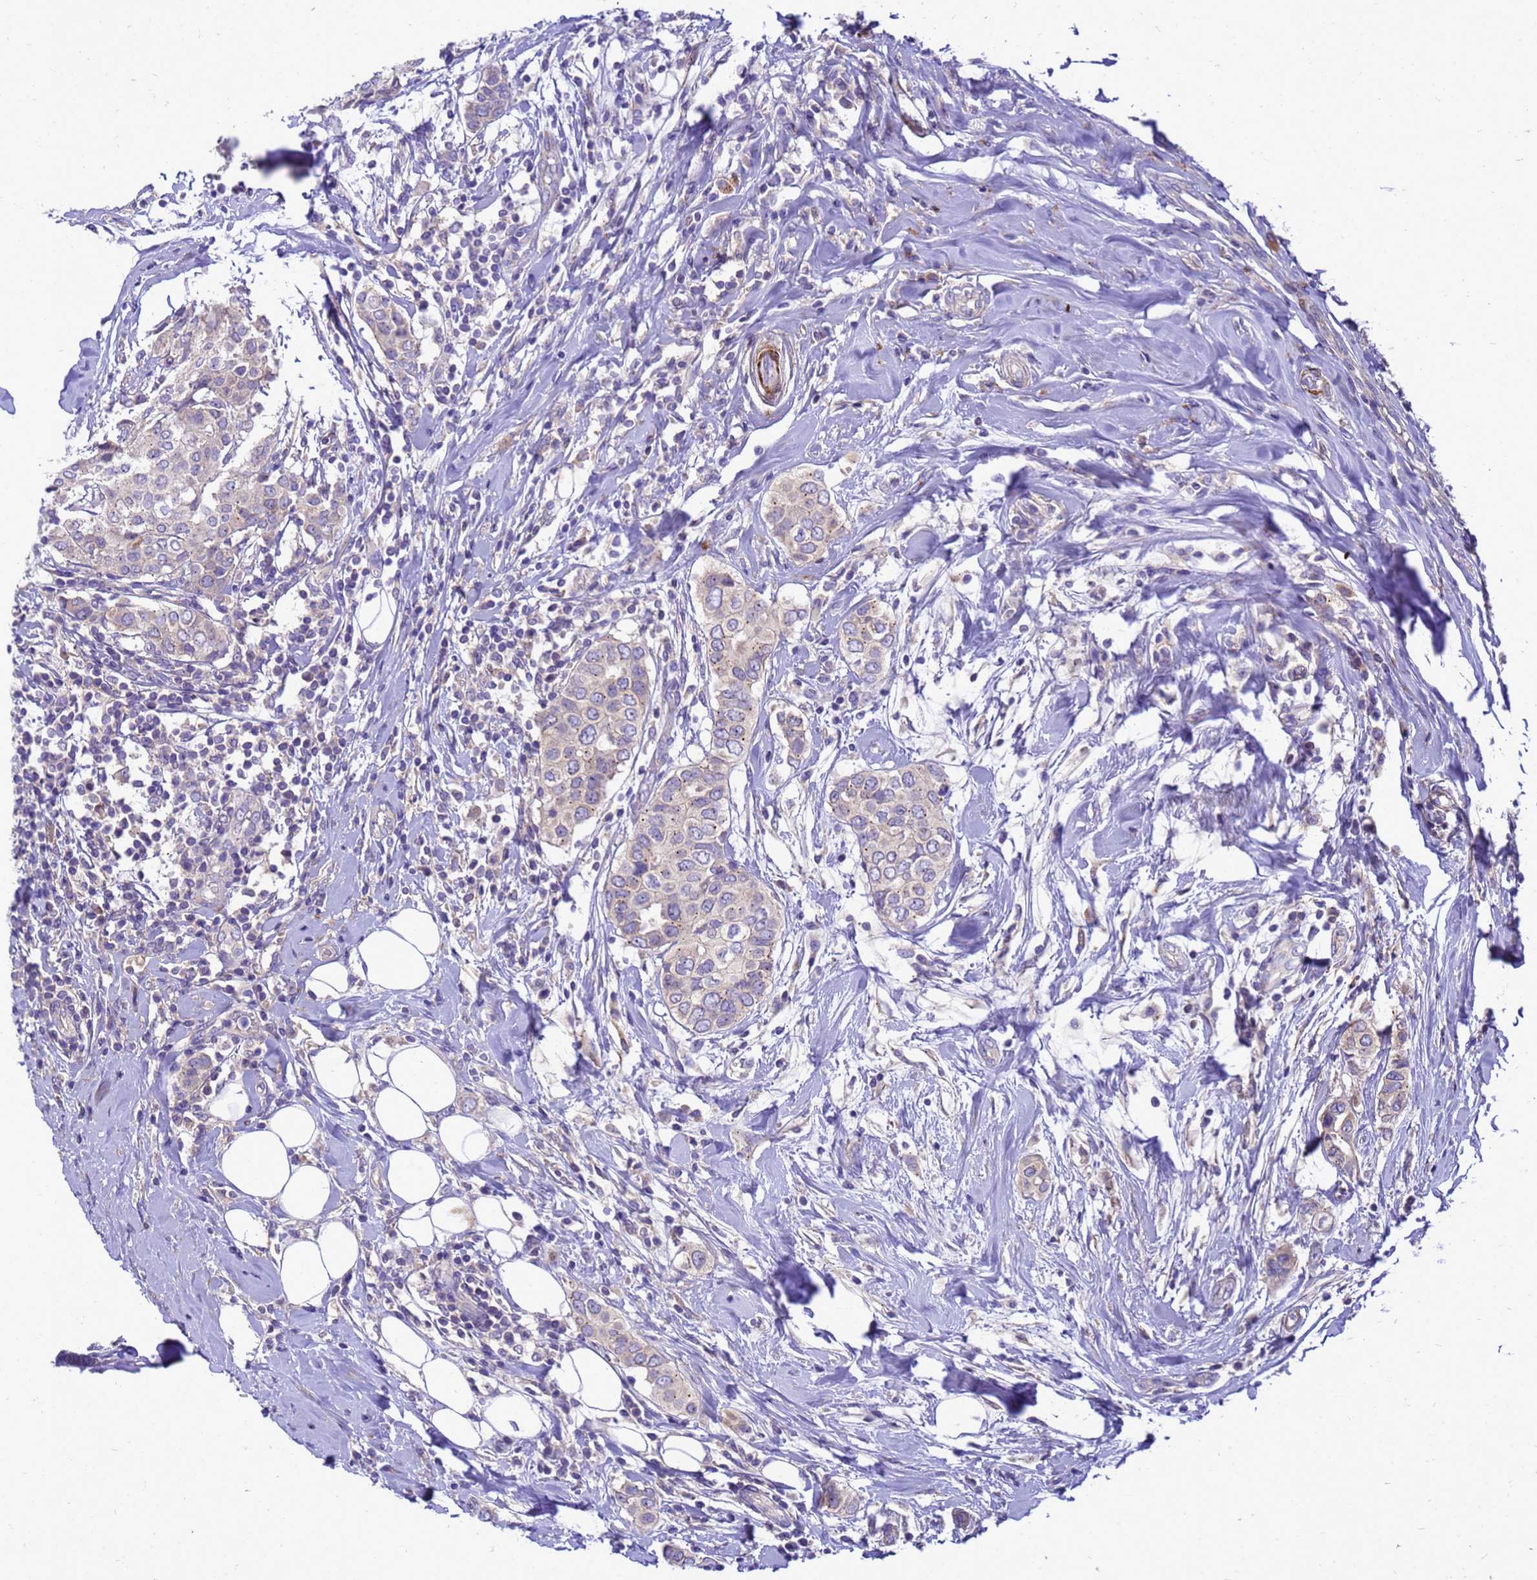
{"staining": {"intensity": "negative", "quantity": "none", "location": "none"}, "tissue": "breast cancer", "cell_type": "Tumor cells", "image_type": "cancer", "snomed": [{"axis": "morphology", "description": "Lobular carcinoma"}, {"axis": "topography", "description": "Breast"}], "caption": "Breast cancer (lobular carcinoma) was stained to show a protein in brown. There is no significant positivity in tumor cells.", "gene": "POP7", "patient": {"sex": "female", "age": 51}}